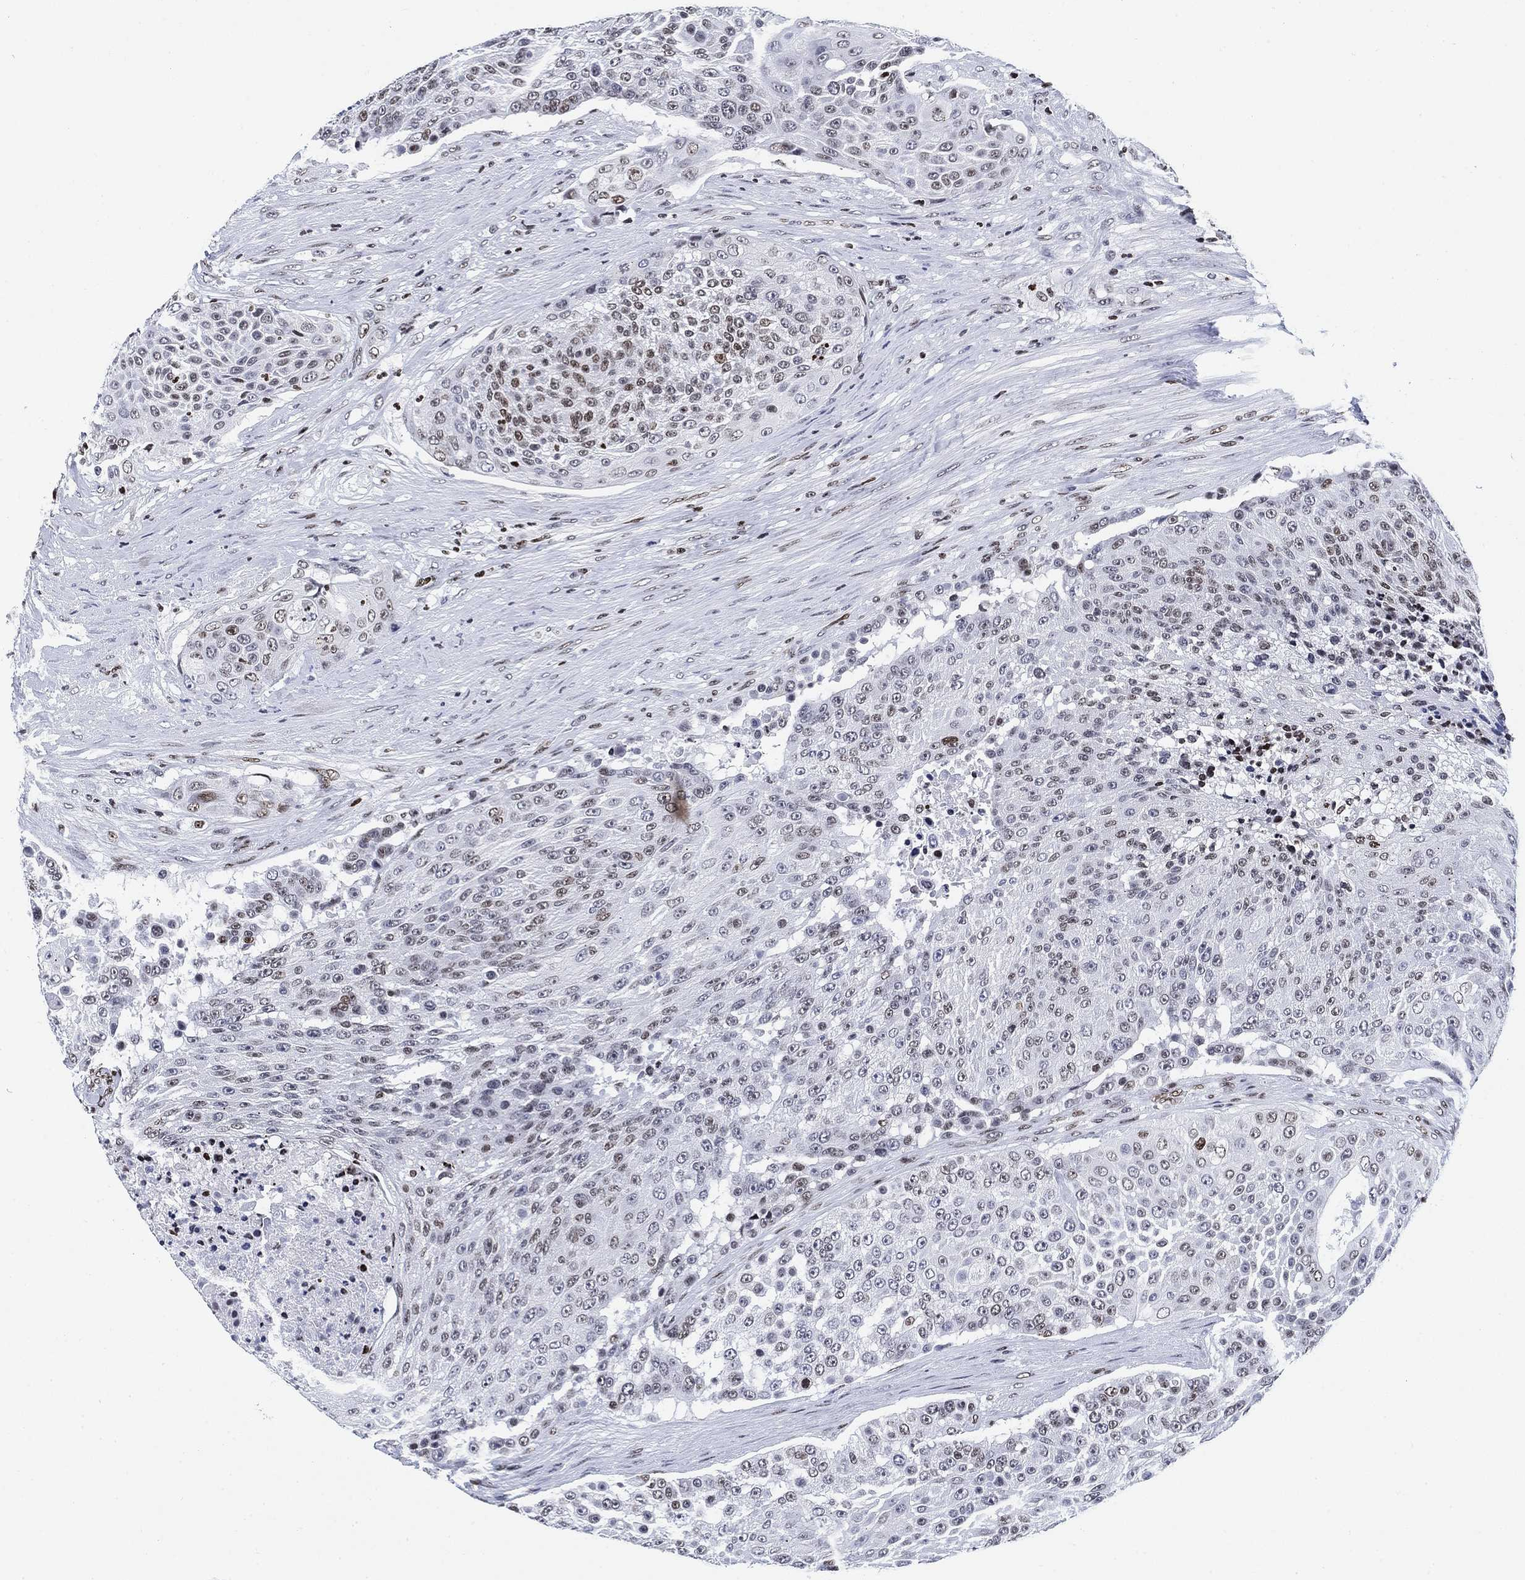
{"staining": {"intensity": "moderate", "quantity": "<25%", "location": "nuclear"}, "tissue": "urothelial cancer", "cell_type": "Tumor cells", "image_type": "cancer", "snomed": [{"axis": "morphology", "description": "Urothelial carcinoma, High grade"}, {"axis": "topography", "description": "Urinary bladder"}], "caption": "High-grade urothelial carcinoma stained for a protein (brown) shows moderate nuclear positive positivity in approximately <25% of tumor cells.", "gene": "H1-10", "patient": {"sex": "female", "age": 63}}